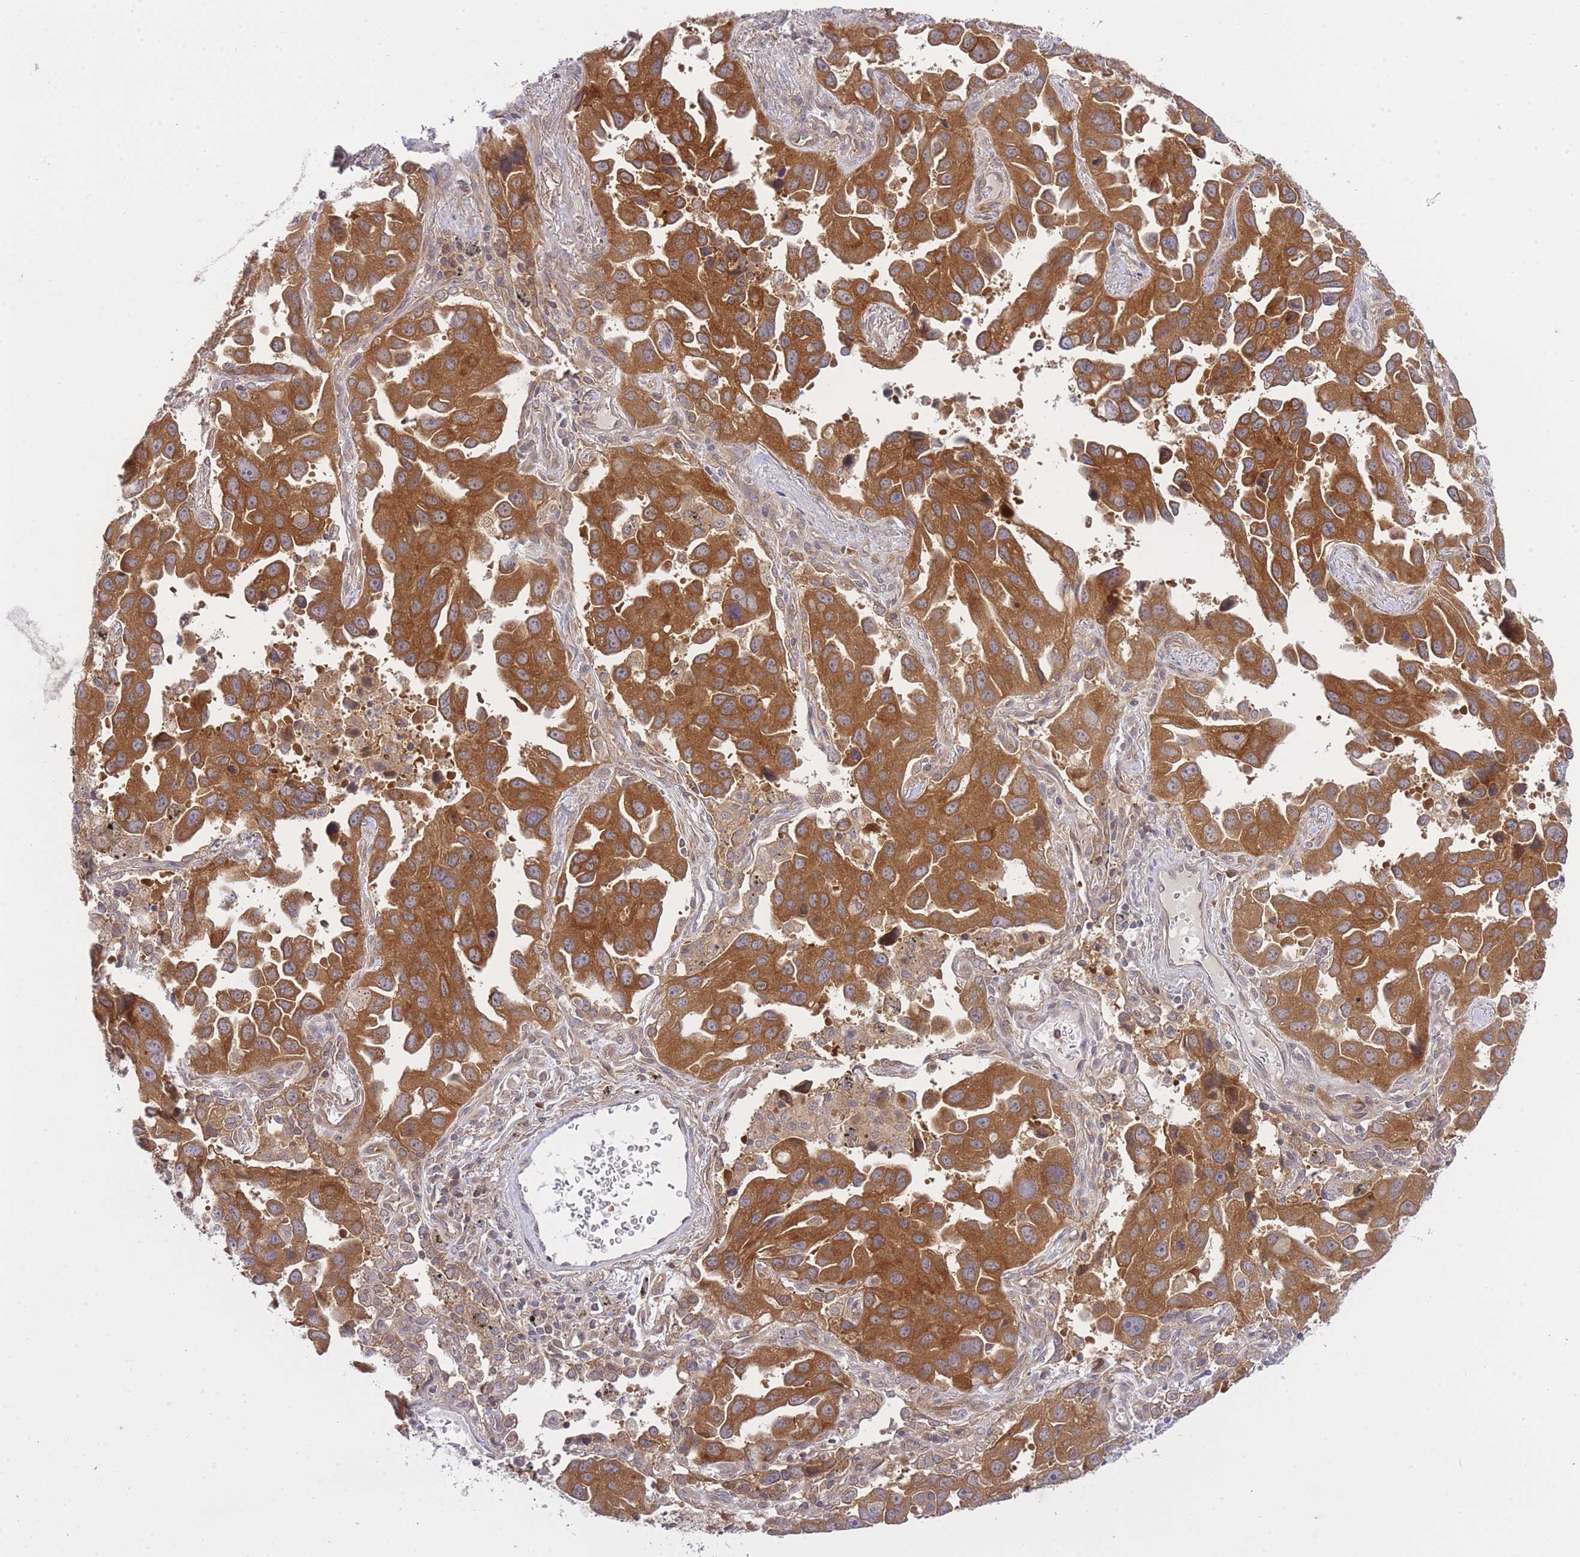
{"staining": {"intensity": "strong", "quantity": ">75%", "location": "cytoplasmic/membranous"}, "tissue": "lung cancer", "cell_type": "Tumor cells", "image_type": "cancer", "snomed": [{"axis": "morphology", "description": "Adenocarcinoma, NOS"}, {"axis": "topography", "description": "Lung"}], "caption": "This image reveals adenocarcinoma (lung) stained with immunohistochemistry (IHC) to label a protein in brown. The cytoplasmic/membranous of tumor cells show strong positivity for the protein. Nuclei are counter-stained blue.", "gene": "EIF2B2", "patient": {"sex": "male", "age": 66}}